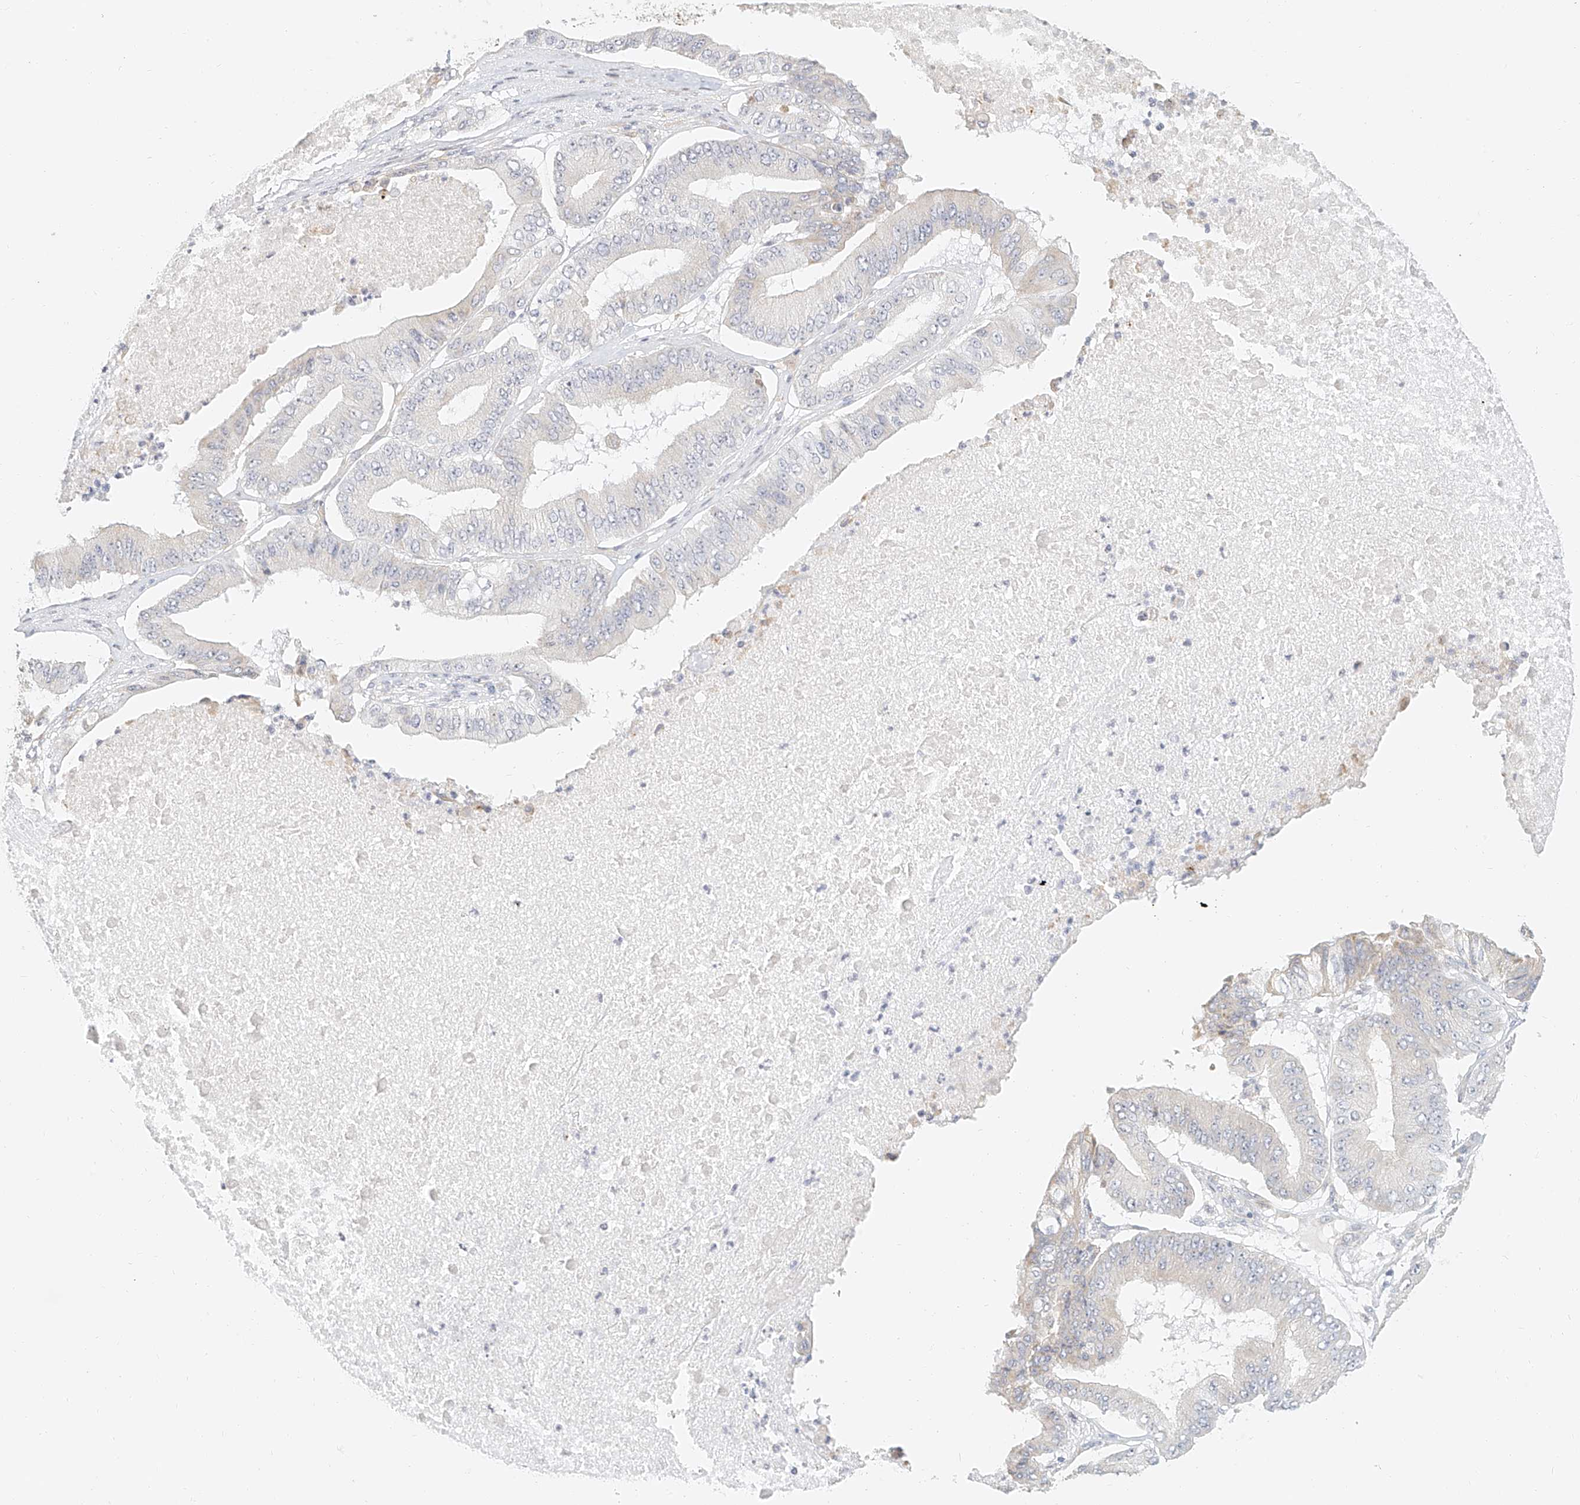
{"staining": {"intensity": "negative", "quantity": "none", "location": "none"}, "tissue": "pancreatic cancer", "cell_type": "Tumor cells", "image_type": "cancer", "snomed": [{"axis": "morphology", "description": "Adenocarcinoma, NOS"}, {"axis": "topography", "description": "Pancreas"}], "caption": "Immunohistochemistry (IHC) photomicrograph of pancreatic cancer (adenocarcinoma) stained for a protein (brown), which displays no staining in tumor cells. (Brightfield microscopy of DAB IHC at high magnification).", "gene": "CXorf58", "patient": {"sex": "female", "age": 77}}